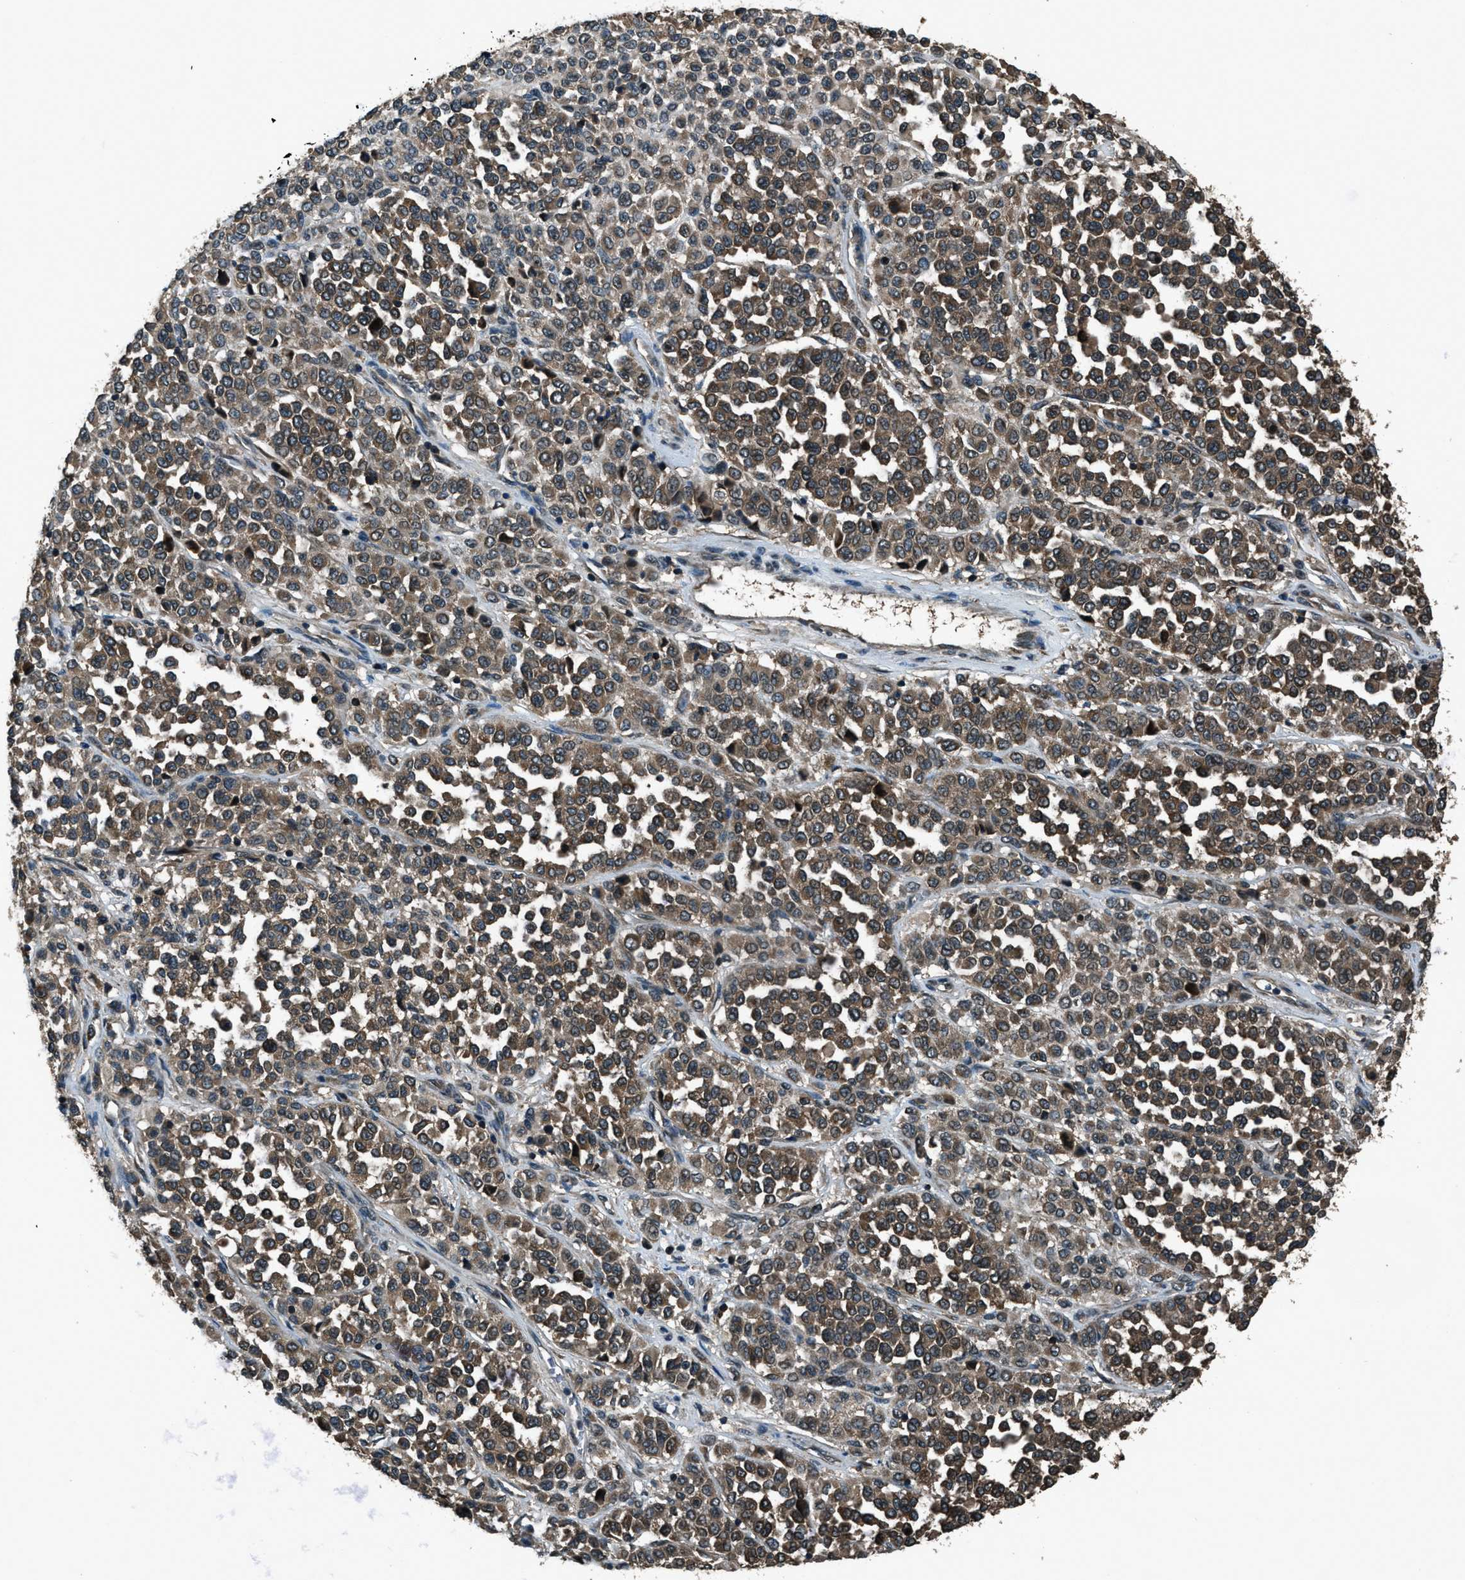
{"staining": {"intensity": "moderate", "quantity": ">75%", "location": "cytoplasmic/membranous"}, "tissue": "melanoma", "cell_type": "Tumor cells", "image_type": "cancer", "snomed": [{"axis": "morphology", "description": "Malignant melanoma, Metastatic site"}, {"axis": "topography", "description": "Pancreas"}], "caption": "An image showing moderate cytoplasmic/membranous staining in about >75% of tumor cells in melanoma, as visualized by brown immunohistochemical staining.", "gene": "TRIM4", "patient": {"sex": "female", "age": 30}}